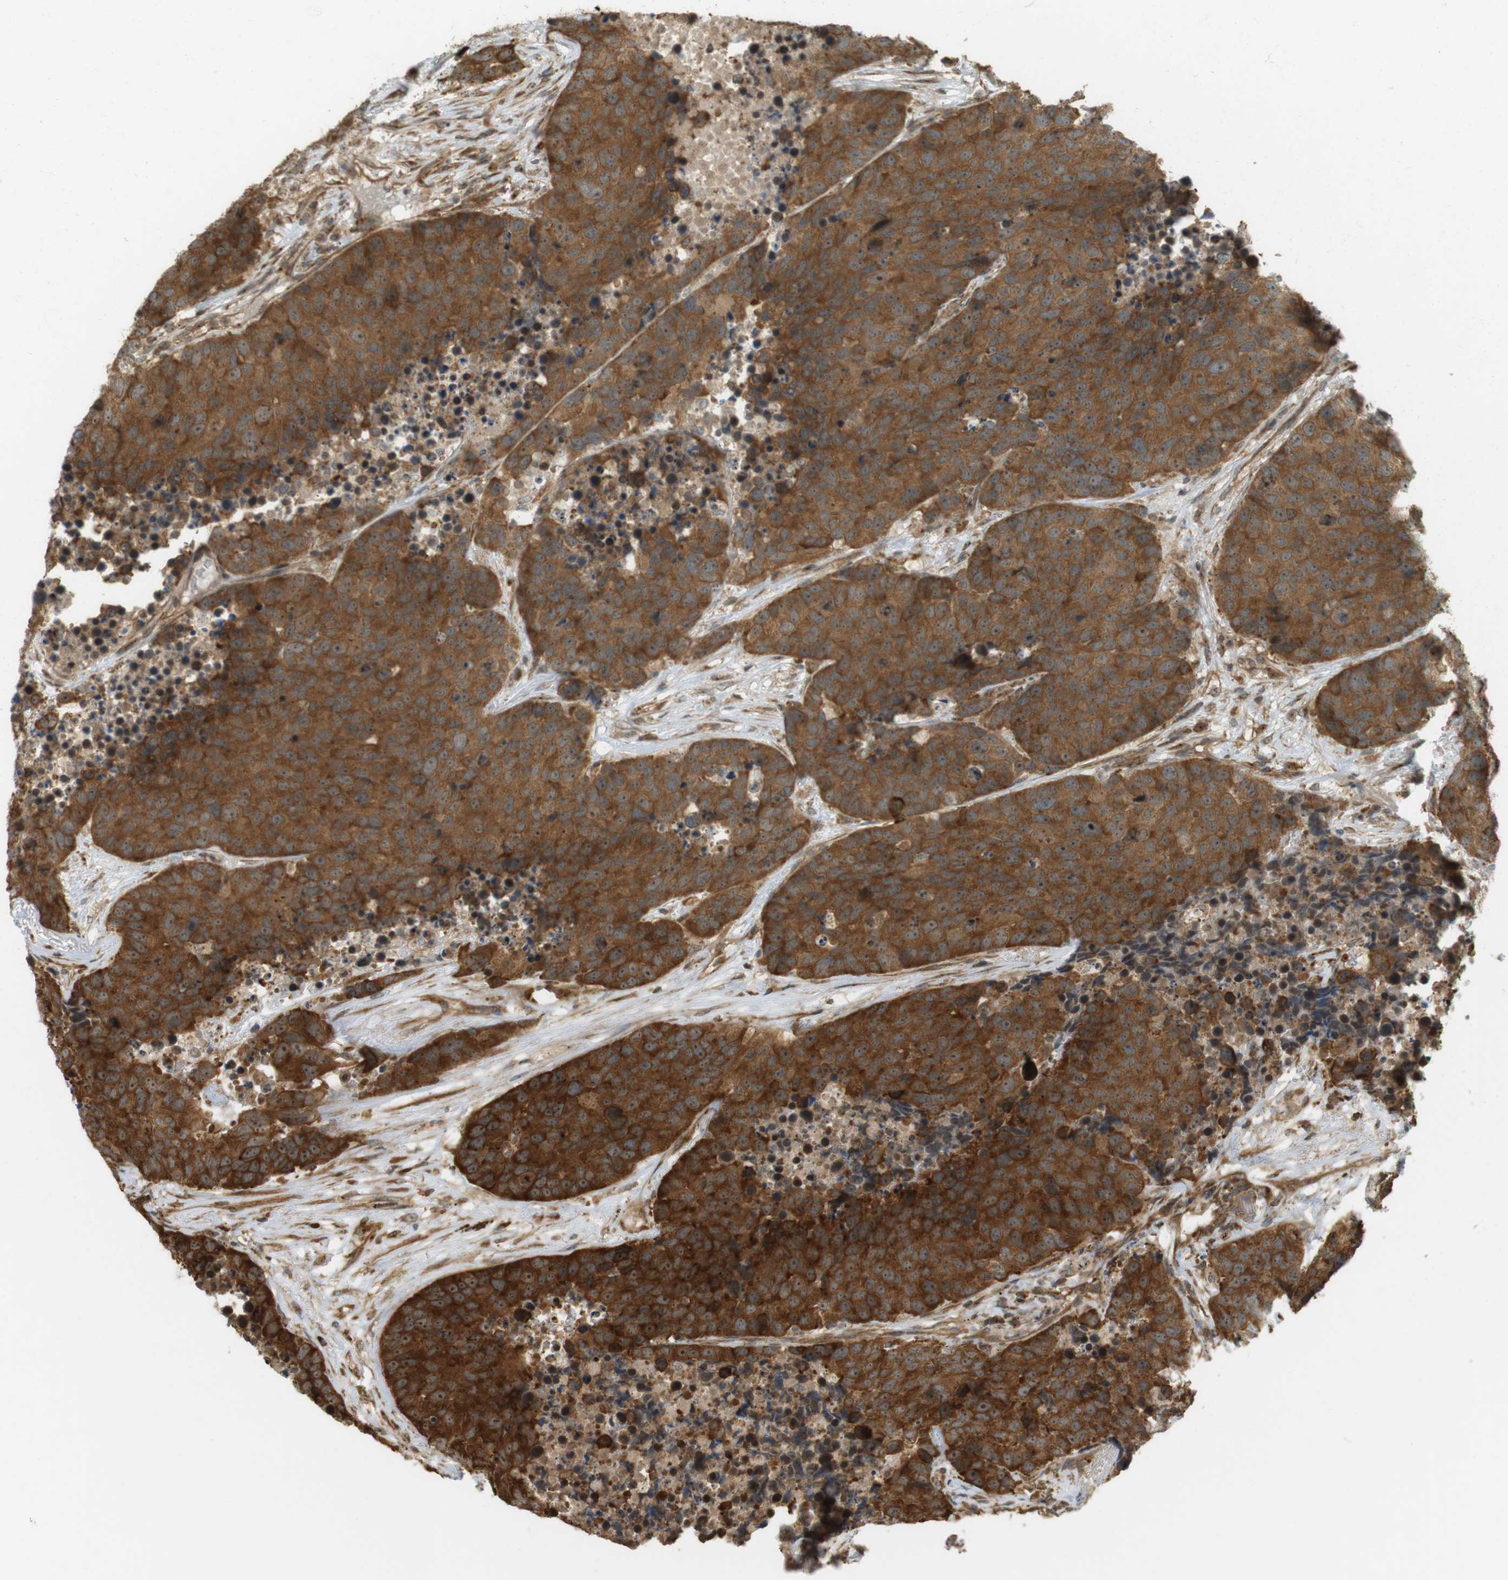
{"staining": {"intensity": "strong", "quantity": ">75%", "location": "cytoplasmic/membranous,nuclear"}, "tissue": "carcinoid", "cell_type": "Tumor cells", "image_type": "cancer", "snomed": [{"axis": "morphology", "description": "Carcinoid, malignant, NOS"}, {"axis": "topography", "description": "Lung"}], "caption": "There is high levels of strong cytoplasmic/membranous and nuclear staining in tumor cells of carcinoid, as demonstrated by immunohistochemical staining (brown color).", "gene": "PA2G4", "patient": {"sex": "male", "age": 60}}